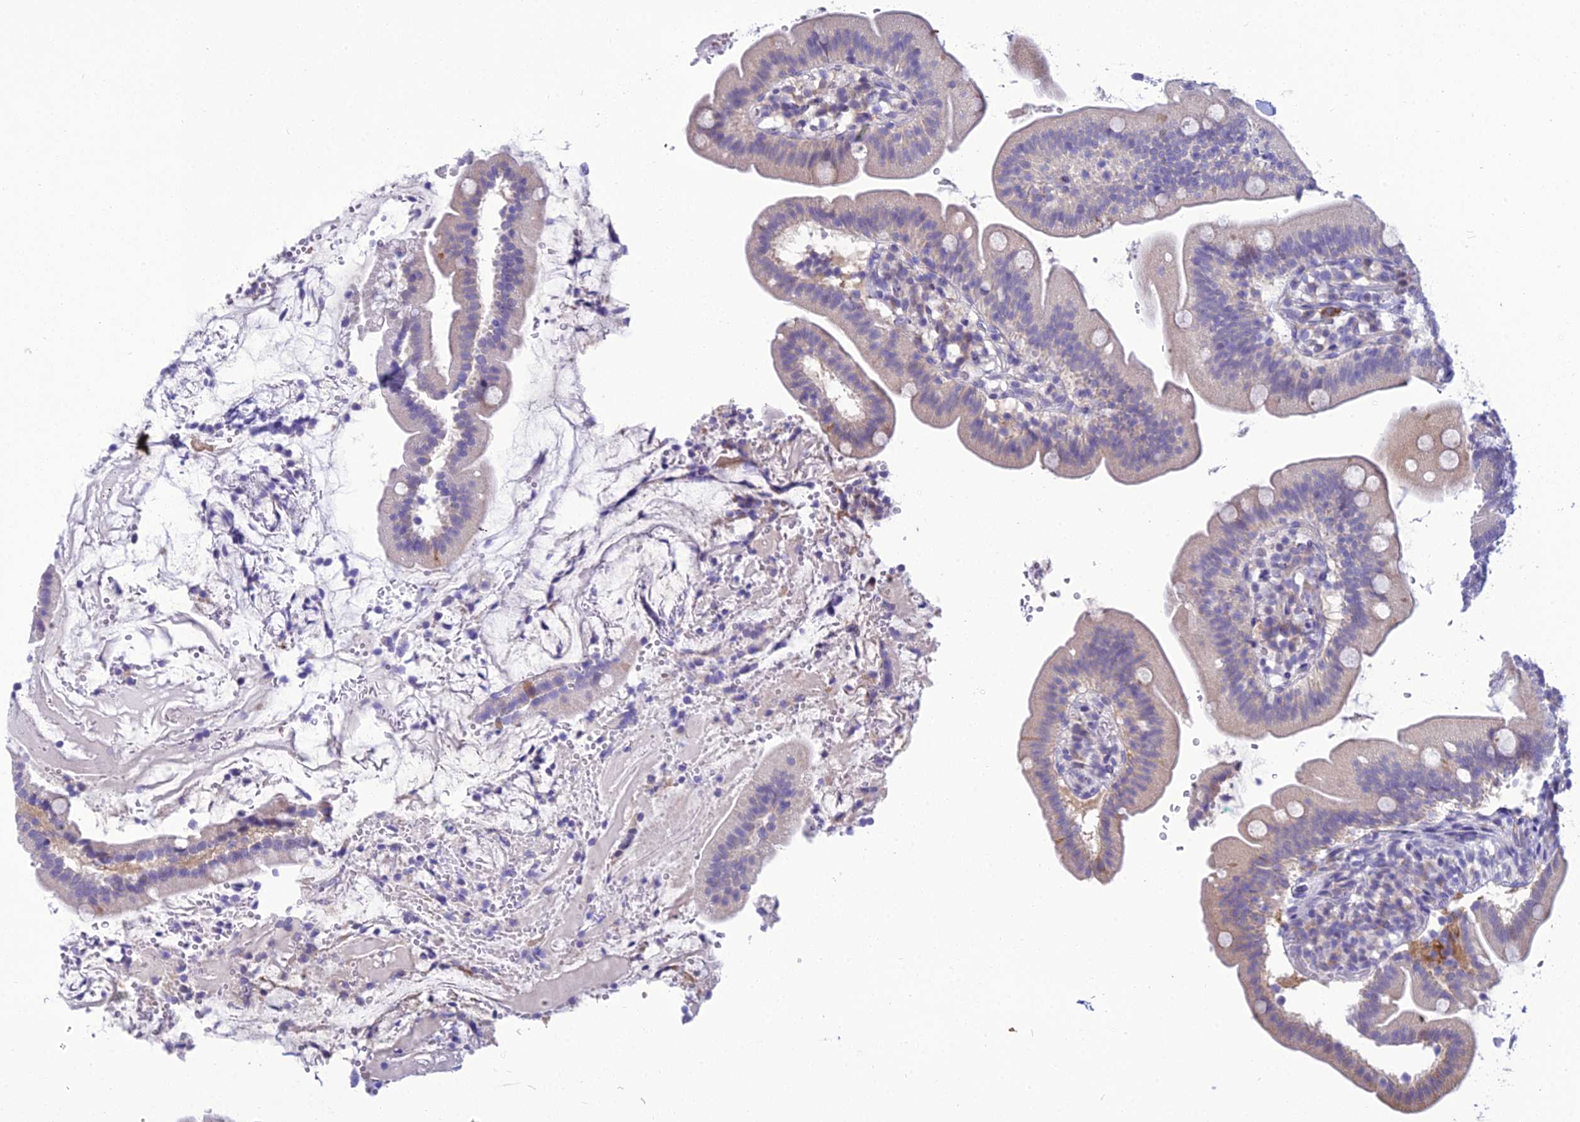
{"staining": {"intensity": "weak", "quantity": "<25%", "location": "cytoplasmic/membranous"}, "tissue": "duodenum", "cell_type": "Glandular cells", "image_type": "normal", "snomed": [{"axis": "morphology", "description": "Normal tissue, NOS"}, {"axis": "topography", "description": "Duodenum"}], "caption": "Immunohistochemical staining of benign human duodenum demonstrates no significant staining in glandular cells.", "gene": "ZMIZ1", "patient": {"sex": "female", "age": 67}}